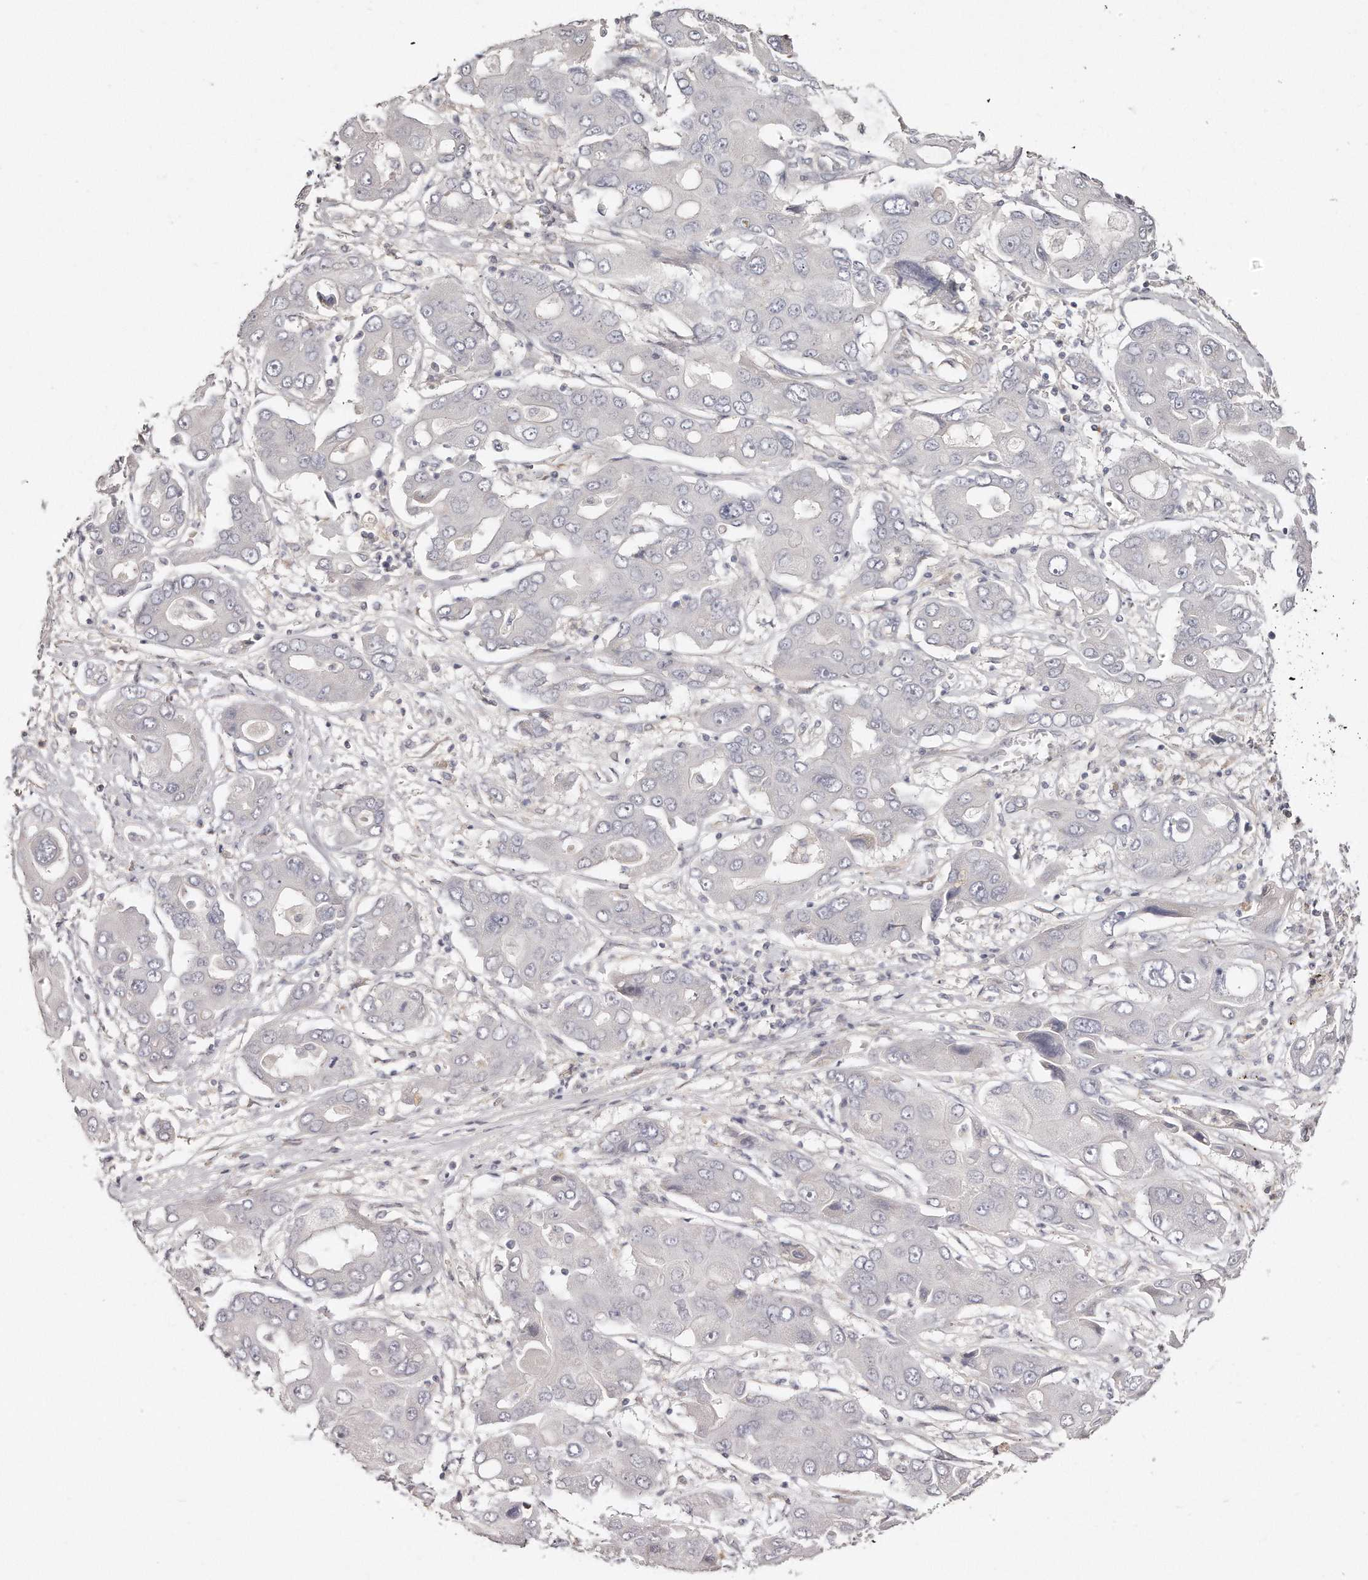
{"staining": {"intensity": "negative", "quantity": "none", "location": "none"}, "tissue": "liver cancer", "cell_type": "Tumor cells", "image_type": "cancer", "snomed": [{"axis": "morphology", "description": "Cholangiocarcinoma"}, {"axis": "topography", "description": "Liver"}], "caption": "Human liver cholangiocarcinoma stained for a protein using immunohistochemistry (IHC) demonstrates no positivity in tumor cells.", "gene": "TTLL4", "patient": {"sex": "male", "age": 67}}